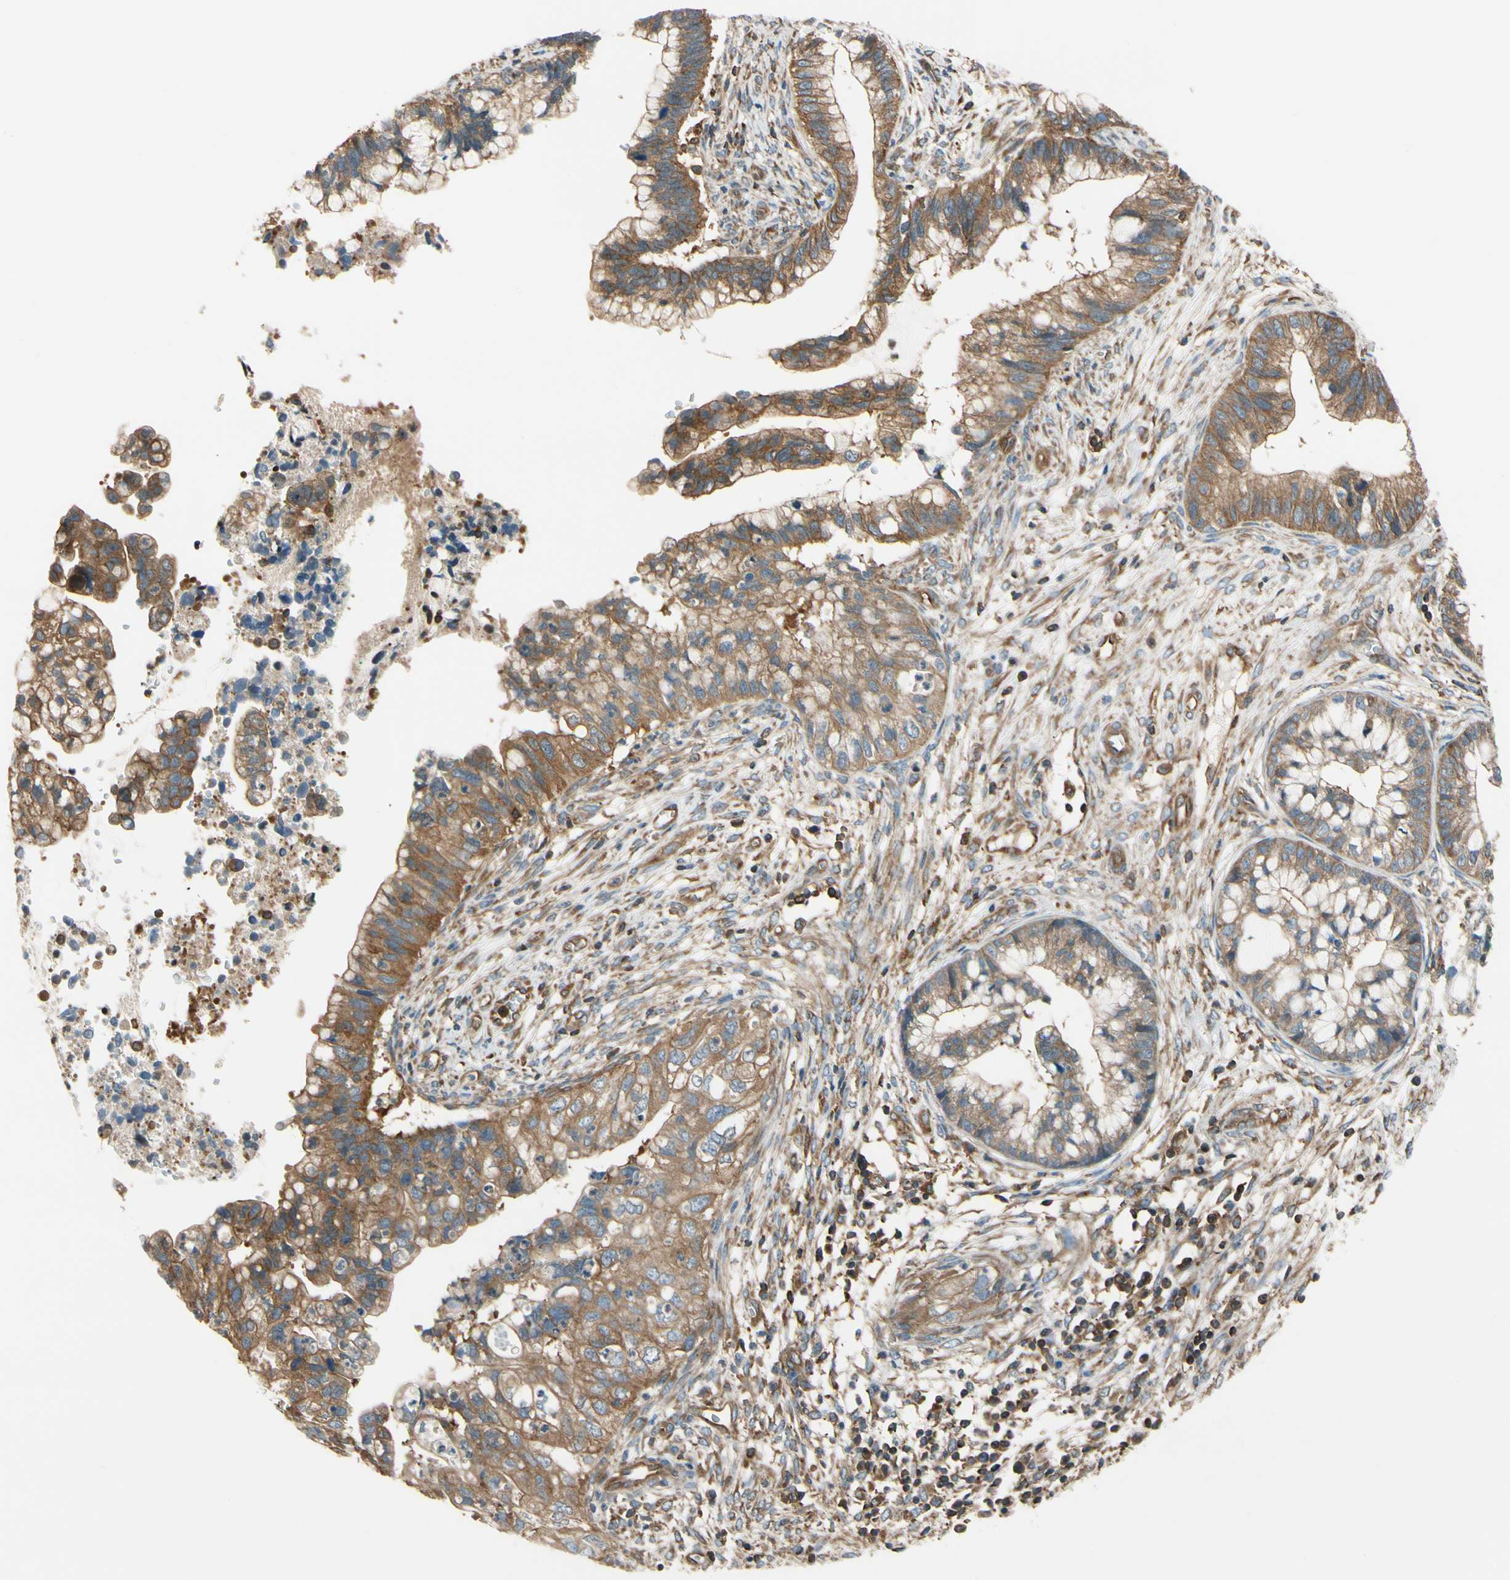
{"staining": {"intensity": "moderate", "quantity": "25%-75%", "location": "cytoplasmic/membranous"}, "tissue": "cervical cancer", "cell_type": "Tumor cells", "image_type": "cancer", "snomed": [{"axis": "morphology", "description": "Adenocarcinoma, NOS"}, {"axis": "topography", "description": "Cervix"}], "caption": "An image of cervical cancer stained for a protein exhibits moderate cytoplasmic/membranous brown staining in tumor cells. Nuclei are stained in blue.", "gene": "EPS15", "patient": {"sex": "female", "age": 44}}